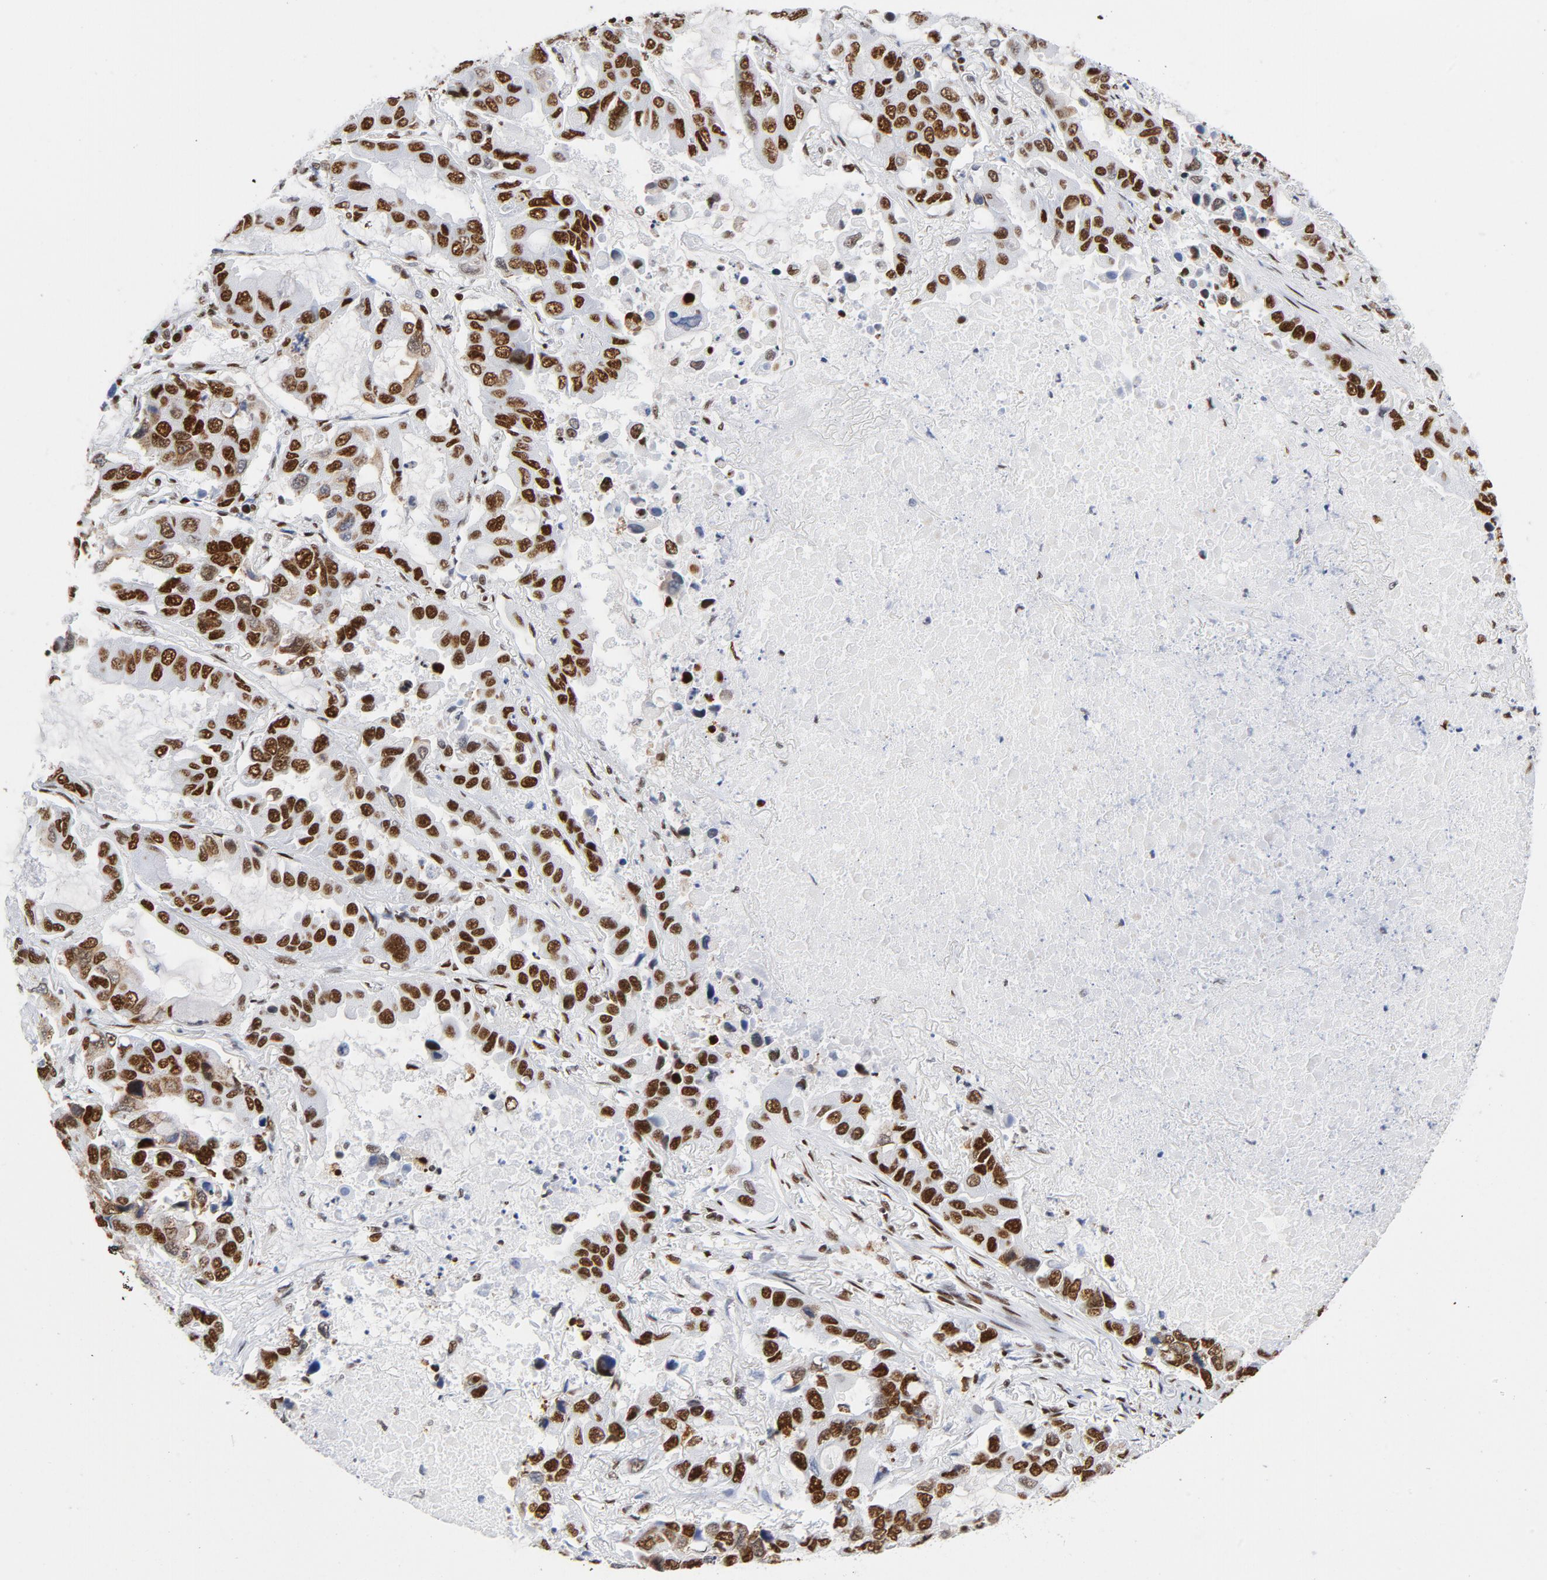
{"staining": {"intensity": "strong", "quantity": ">75%", "location": "nuclear"}, "tissue": "lung cancer", "cell_type": "Tumor cells", "image_type": "cancer", "snomed": [{"axis": "morphology", "description": "Adenocarcinoma, NOS"}, {"axis": "topography", "description": "Lung"}], "caption": "This photomicrograph displays adenocarcinoma (lung) stained with IHC to label a protein in brown. The nuclear of tumor cells show strong positivity for the protein. Nuclei are counter-stained blue.", "gene": "XRCC5", "patient": {"sex": "male", "age": 64}}